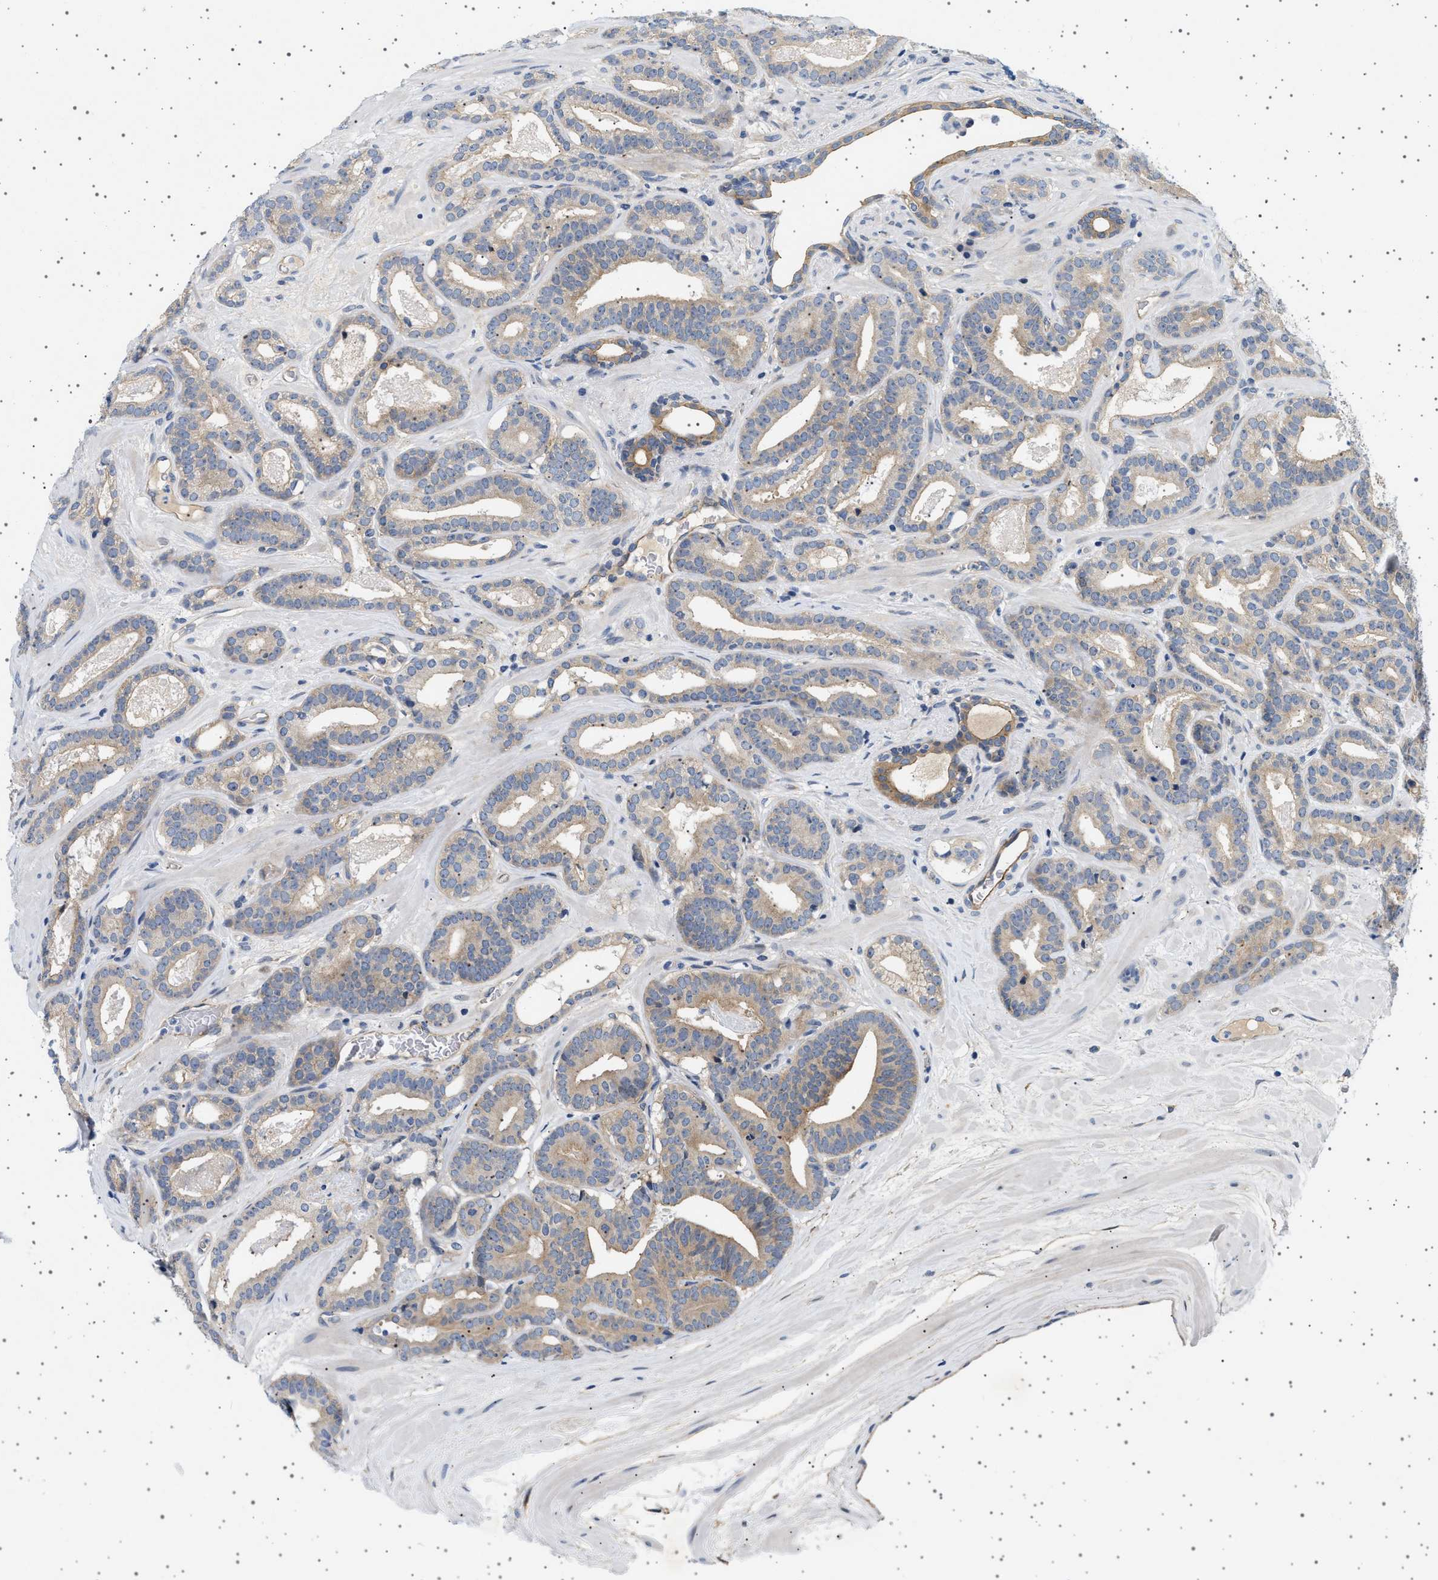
{"staining": {"intensity": "weak", "quantity": ">75%", "location": "cytoplasmic/membranous"}, "tissue": "prostate cancer", "cell_type": "Tumor cells", "image_type": "cancer", "snomed": [{"axis": "morphology", "description": "Adenocarcinoma, High grade"}, {"axis": "topography", "description": "Prostate"}], "caption": "Human prostate cancer stained for a protein (brown) reveals weak cytoplasmic/membranous positive expression in approximately >75% of tumor cells.", "gene": "PLPP6", "patient": {"sex": "male", "age": 60}}